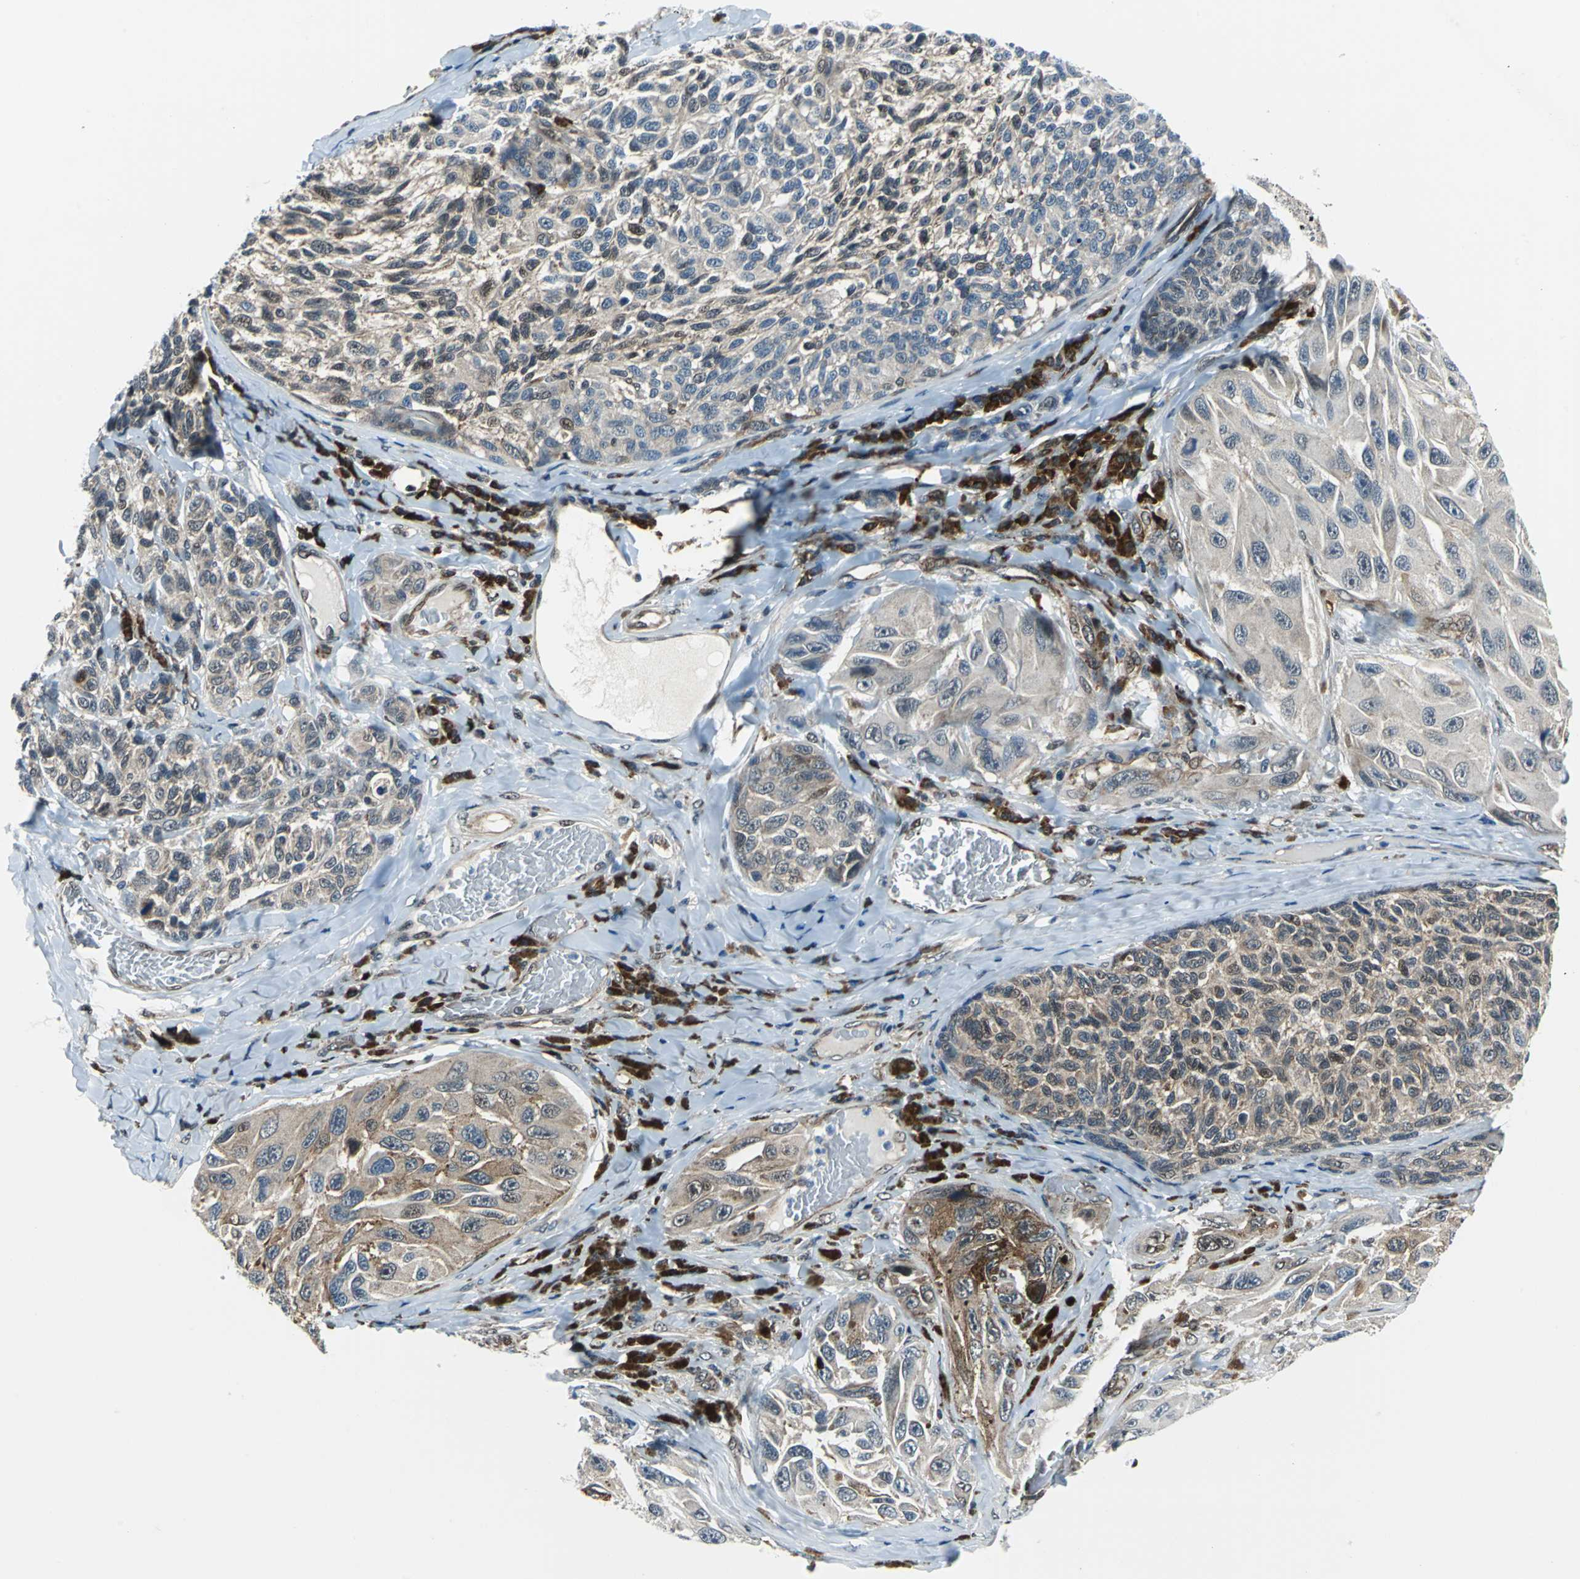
{"staining": {"intensity": "moderate", "quantity": "25%-75%", "location": "cytoplasmic/membranous"}, "tissue": "melanoma", "cell_type": "Tumor cells", "image_type": "cancer", "snomed": [{"axis": "morphology", "description": "Malignant melanoma, NOS"}, {"axis": "topography", "description": "Skin"}], "caption": "Melanoma tissue reveals moderate cytoplasmic/membranous positivity in approximately 25%-75% of tumor cells, visualized by immunohistochemistry. (brown staining indicates protein expression, while blue staining denotes nuclei).", "gene": "POLR3K", "patient": {"sex": "female", "age": 73}}